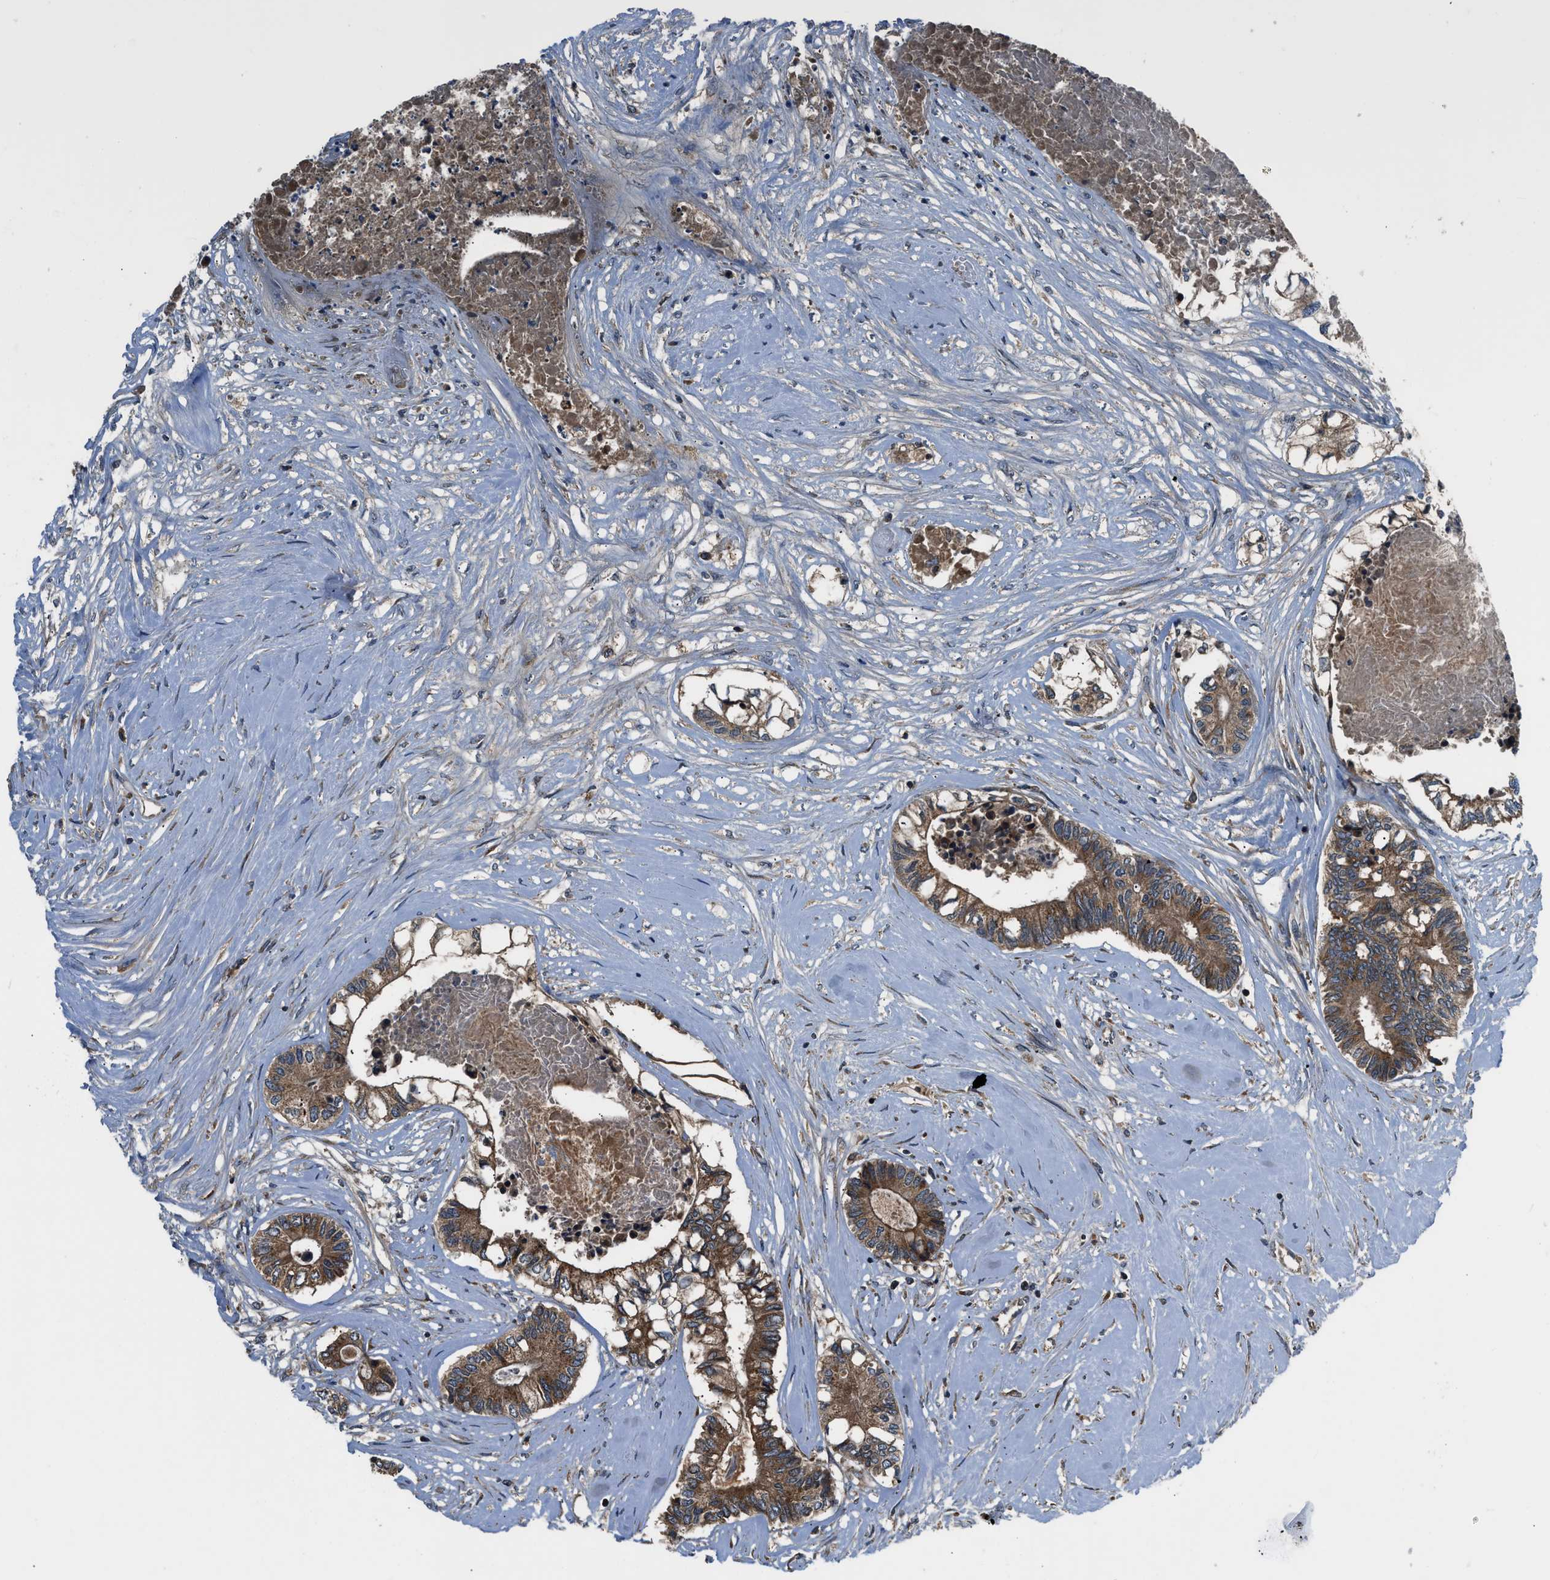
{"staining": {"intensity": "moderate", "quantity": ">75%", "location": "cytoplasmic/membranous"}, "tissue": "colorectal cancer", "cell_type": "Tumor cells", "image_type": "cancer", "snomed": [{"axis": "morphology", "description": "Adenocarcinoma, NOS"}, {"axis": "topography", "description": "Colon"}], "caption": "Adenocarcinoma (colorectal) stained with DAB (3,3'-diaminobenzidine) immunohistochemistry (IHC) exhibits medium levels of moderate cytoplasmic/membranous expression in approximately >75% of tumor cells.", "gene": "PAFAH2", "patient": {"sex": "male", "age": 56}}